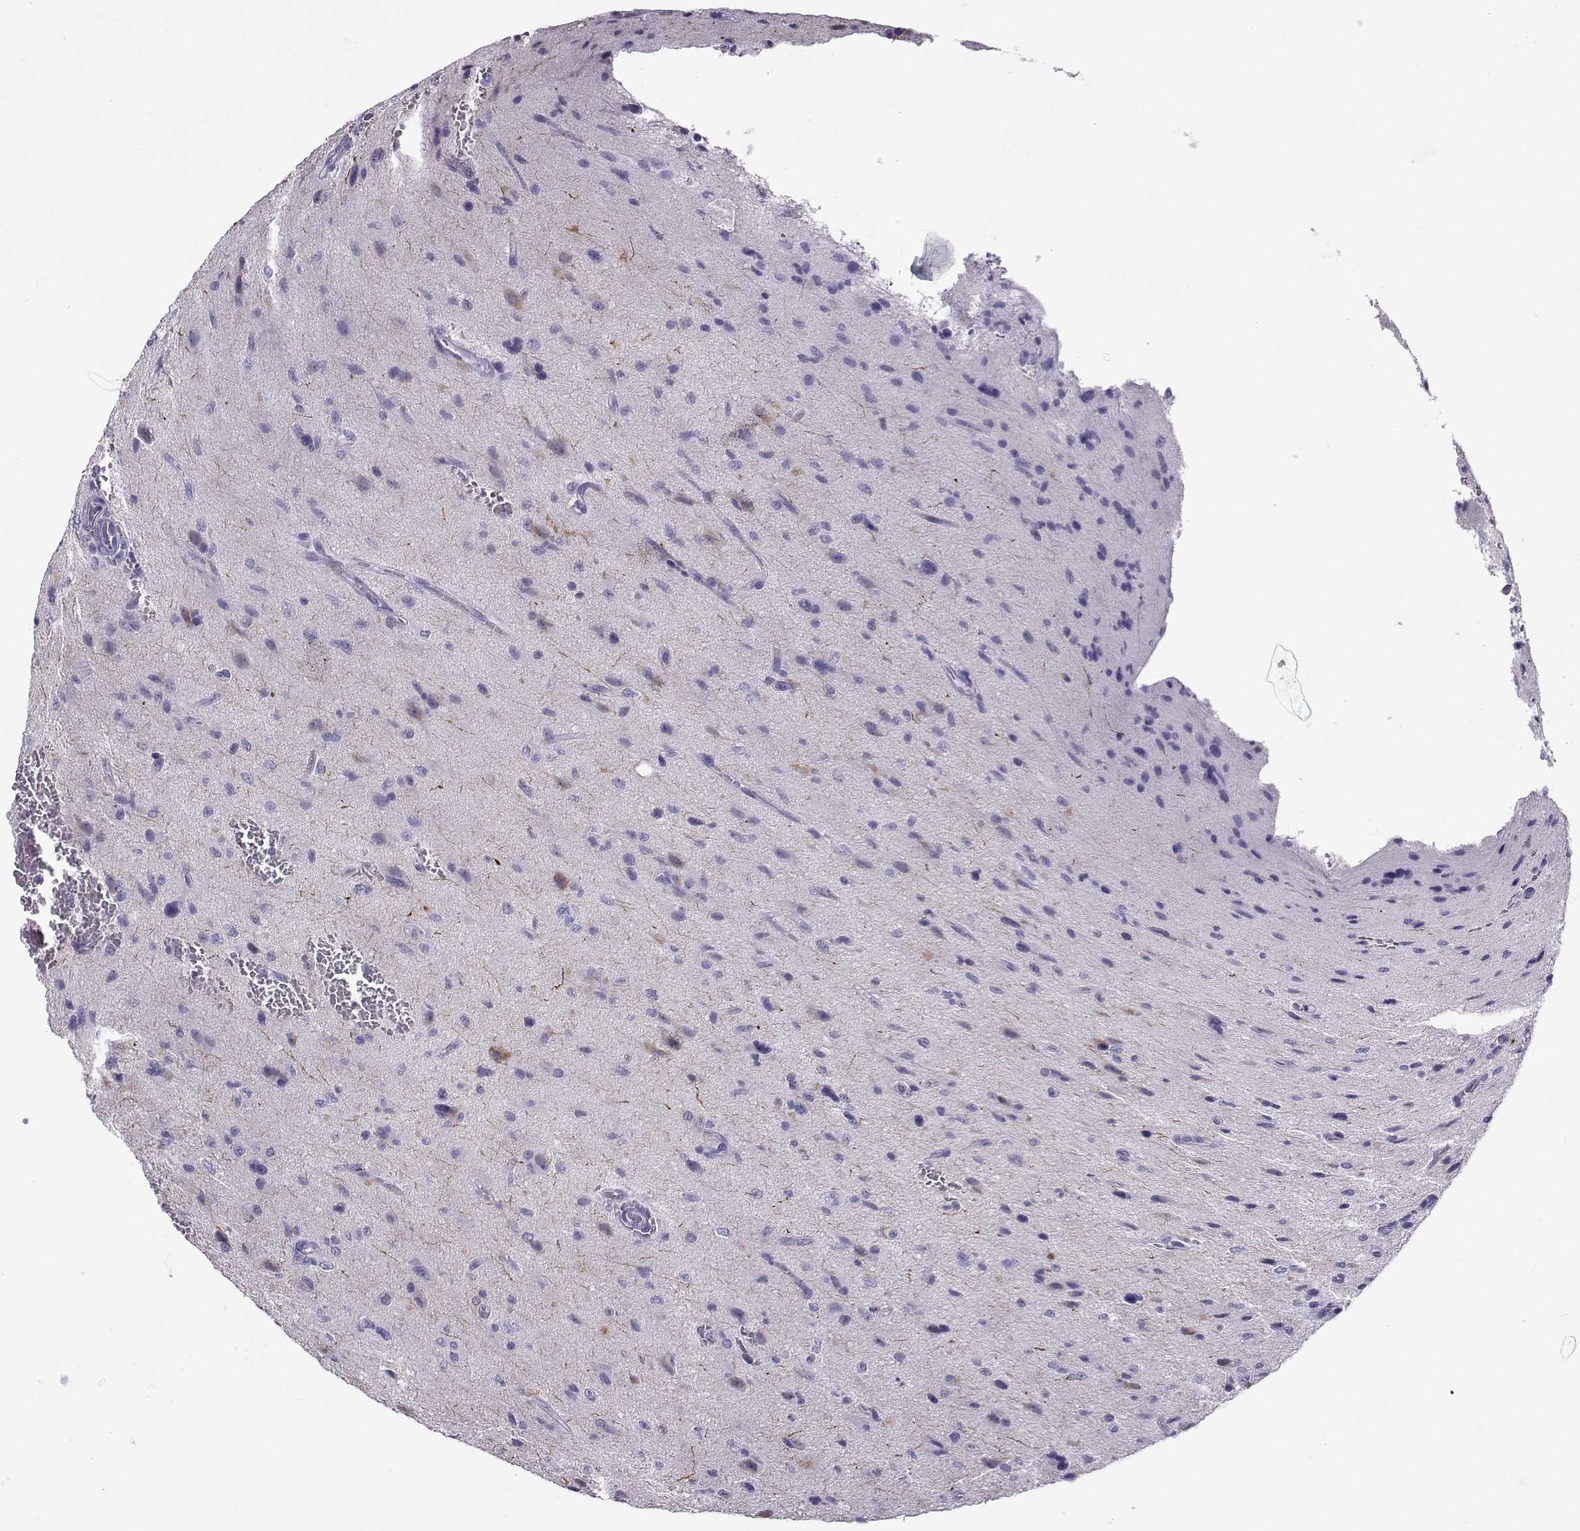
{"staining": {"intensity": "negative", "quantity": "none", "location": "none"}, "tissue": "glioma", "cell_type": "Tumor cells", "image_type": "cancer", "snomed": [{"axis": "morphology", "description": "Glioma, malignant, NOS"}, {"axis": "morphology", "description": "Glioma, malignant, High grade"}, {"axis": "topography", "description": "Brain"}], "caption": "A photomicrograph of human glioma is negative for staining in tumor cells.", "gene": "NEFL", "patient": {"sex": "female", "age": 71}}